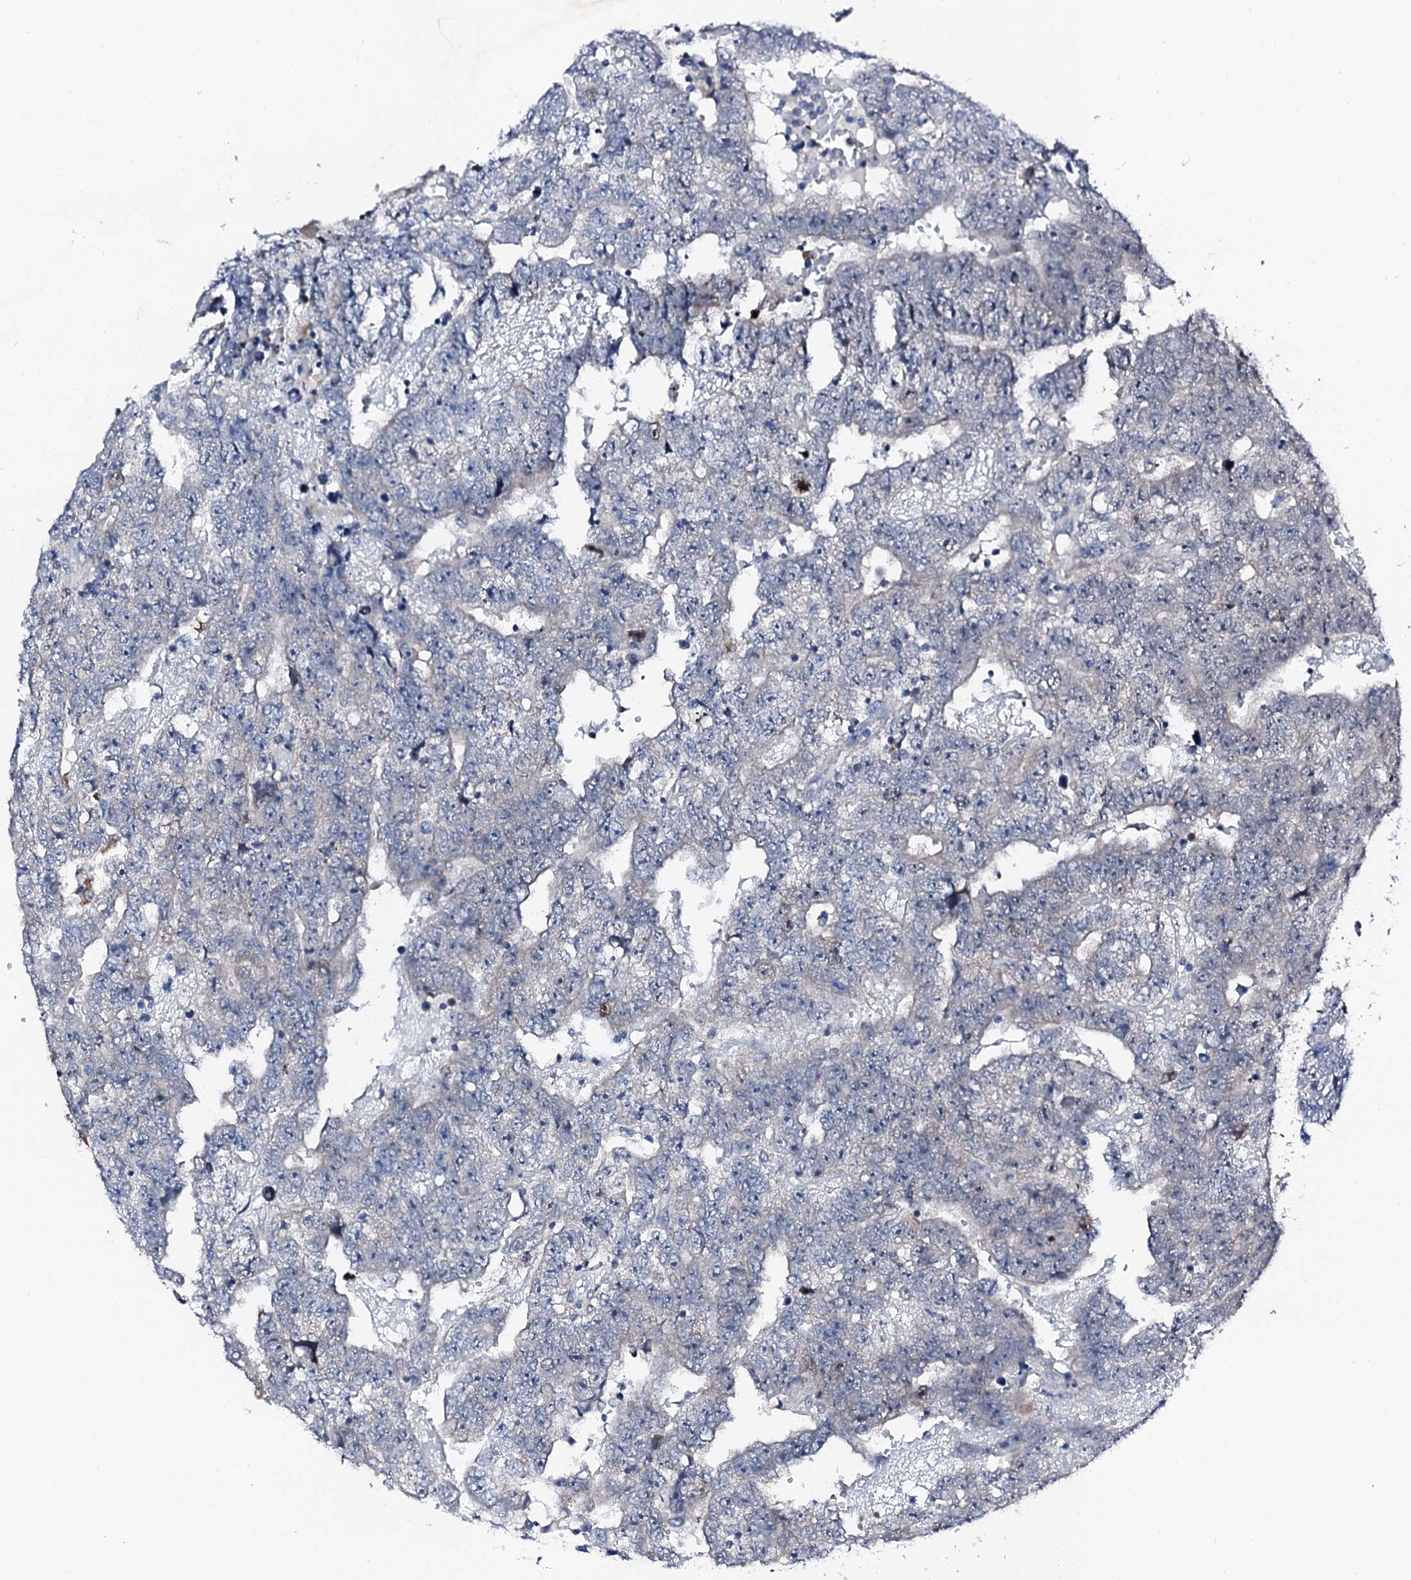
{"staining": {"intensity": "negative", "quantity": "none", "location": "none"}, "tissue": "testis cancer", "cell_type": "Tumor cells", "image_type": "cancer", "snomed": [{"axis": "morphology", "description": "Carcinoma, Embryonal, NOS"}, {"axis": "topography", "description": "Testis"}], "caption": "Immunohistochemistry (IHC) photomicrograph of neoplastic tissue: human testis embryonal carcinoma stained with DAB (3,3'-diaminobenzidine) reveals no significant protein staining in tumor cells. (IHC, brightfield microscopy, high magnification).", "gene": "TRAFD1", "patient": {"sex": "male", "age": 25}}